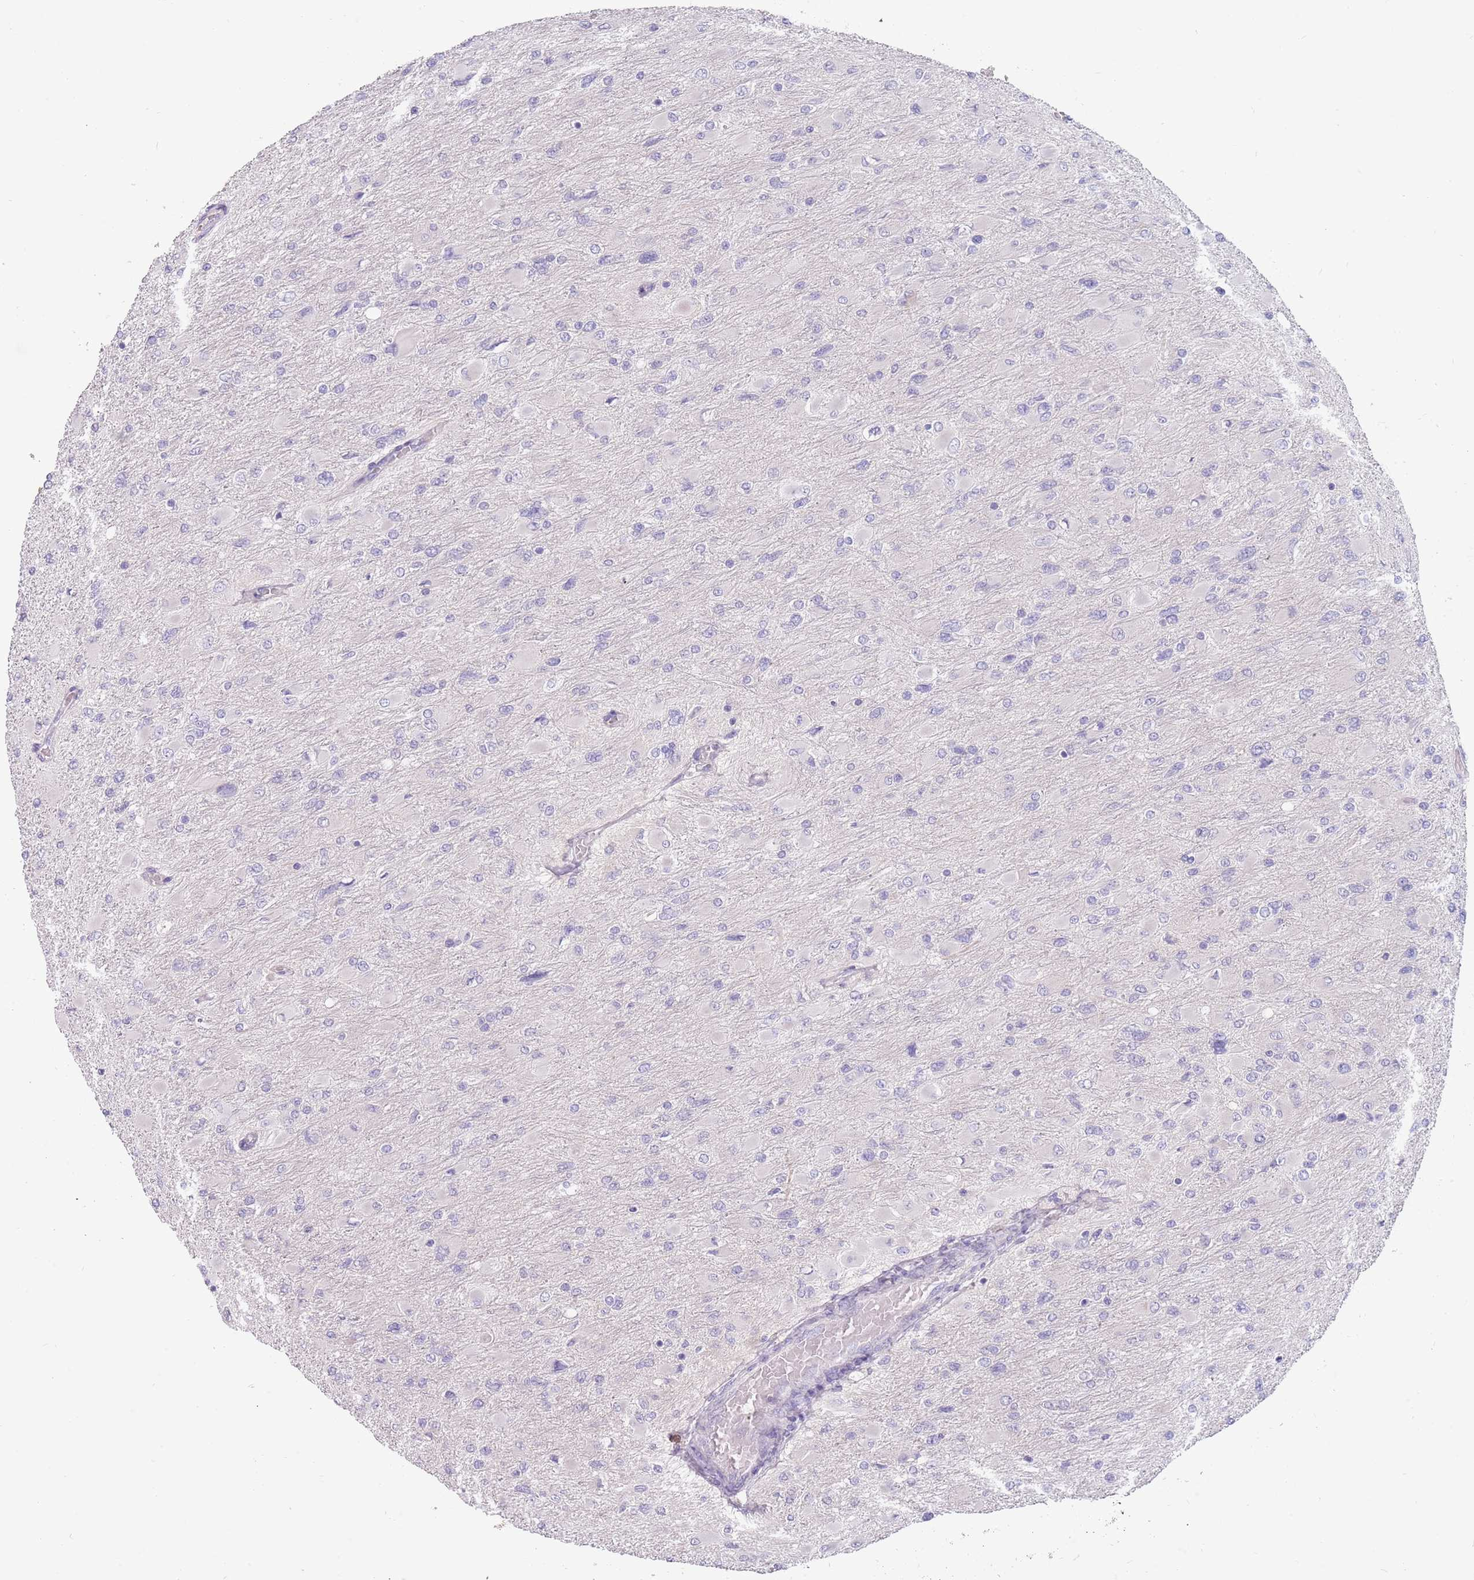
{"staining": {"intensity": "negative", "quantity": "none", "location": "none"}, "tissue": "glioma", "cell_type": "Tumor cells", "image_type": "cancer", "snomed": [{"axis": "morphology", "description": "Glioma, malignant, High grade"}, {"axis": "topography", "description": "Cerebral cortex"}], "caption": "This is an immunohistochemistry (IHC) histopathology image of glioma. There is no staining in tumor cells.", "gene": "DDX4", "patient": {"sex": "female", "age": 36}}